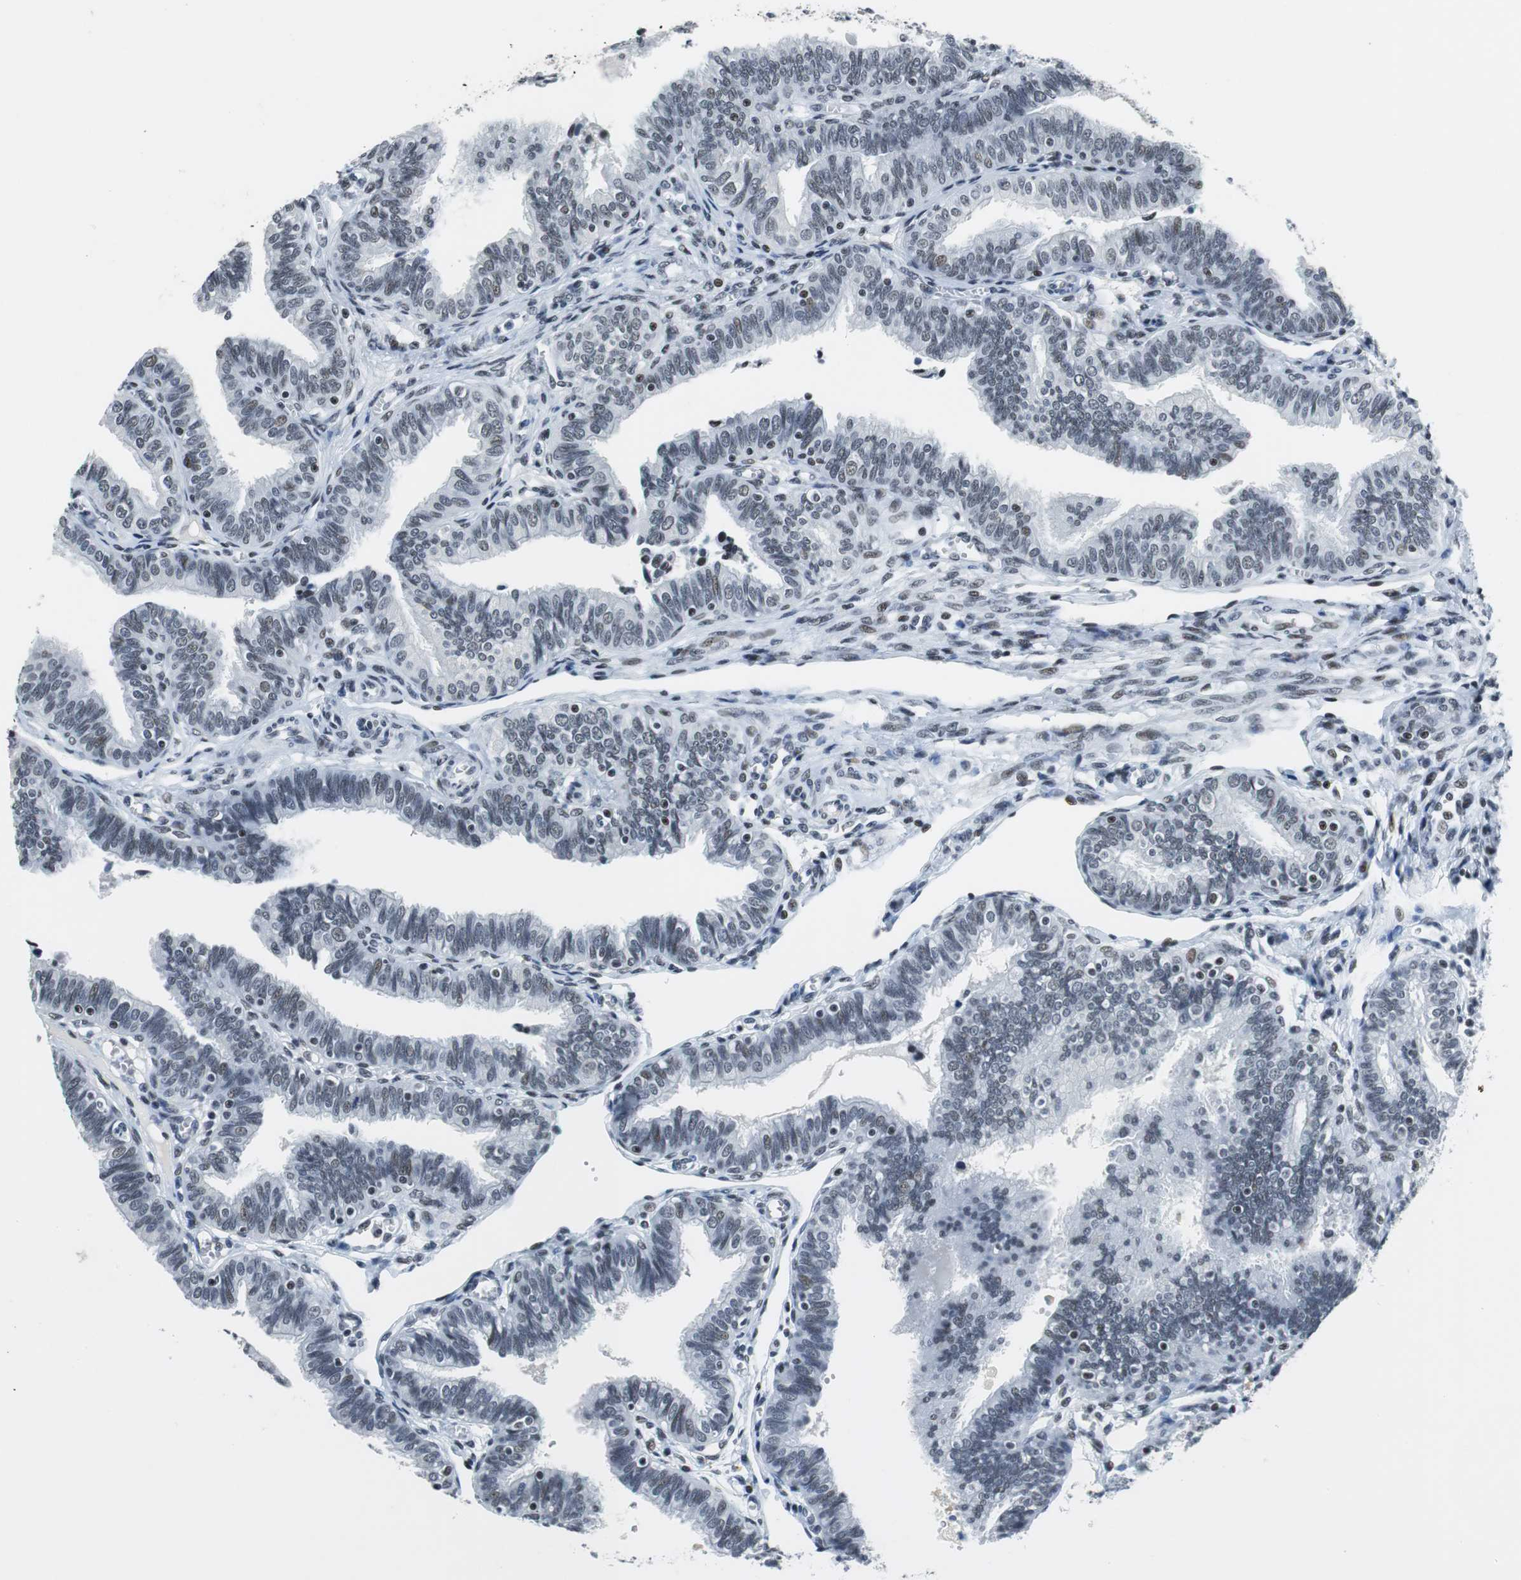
{"staining": {"intensity": "weak", "quantity": "<25%", "location": "nuclear"}, "tissue": "fallopian tube", "cell_type": "Glandular cells", "image_type": "normal", "snomed": [{"axis": "morphology", "description": "Normal tissue, NOS"}, {"axis": "topography", "description": "Fallopian tube"}], "caption": "IHC histopathology image of normal human fallopian tube stained for a protein (brown), which displays no positivity in glandular cells.", "gene": "HDAC3", "patient": {"sex": "female", "age": 46}}